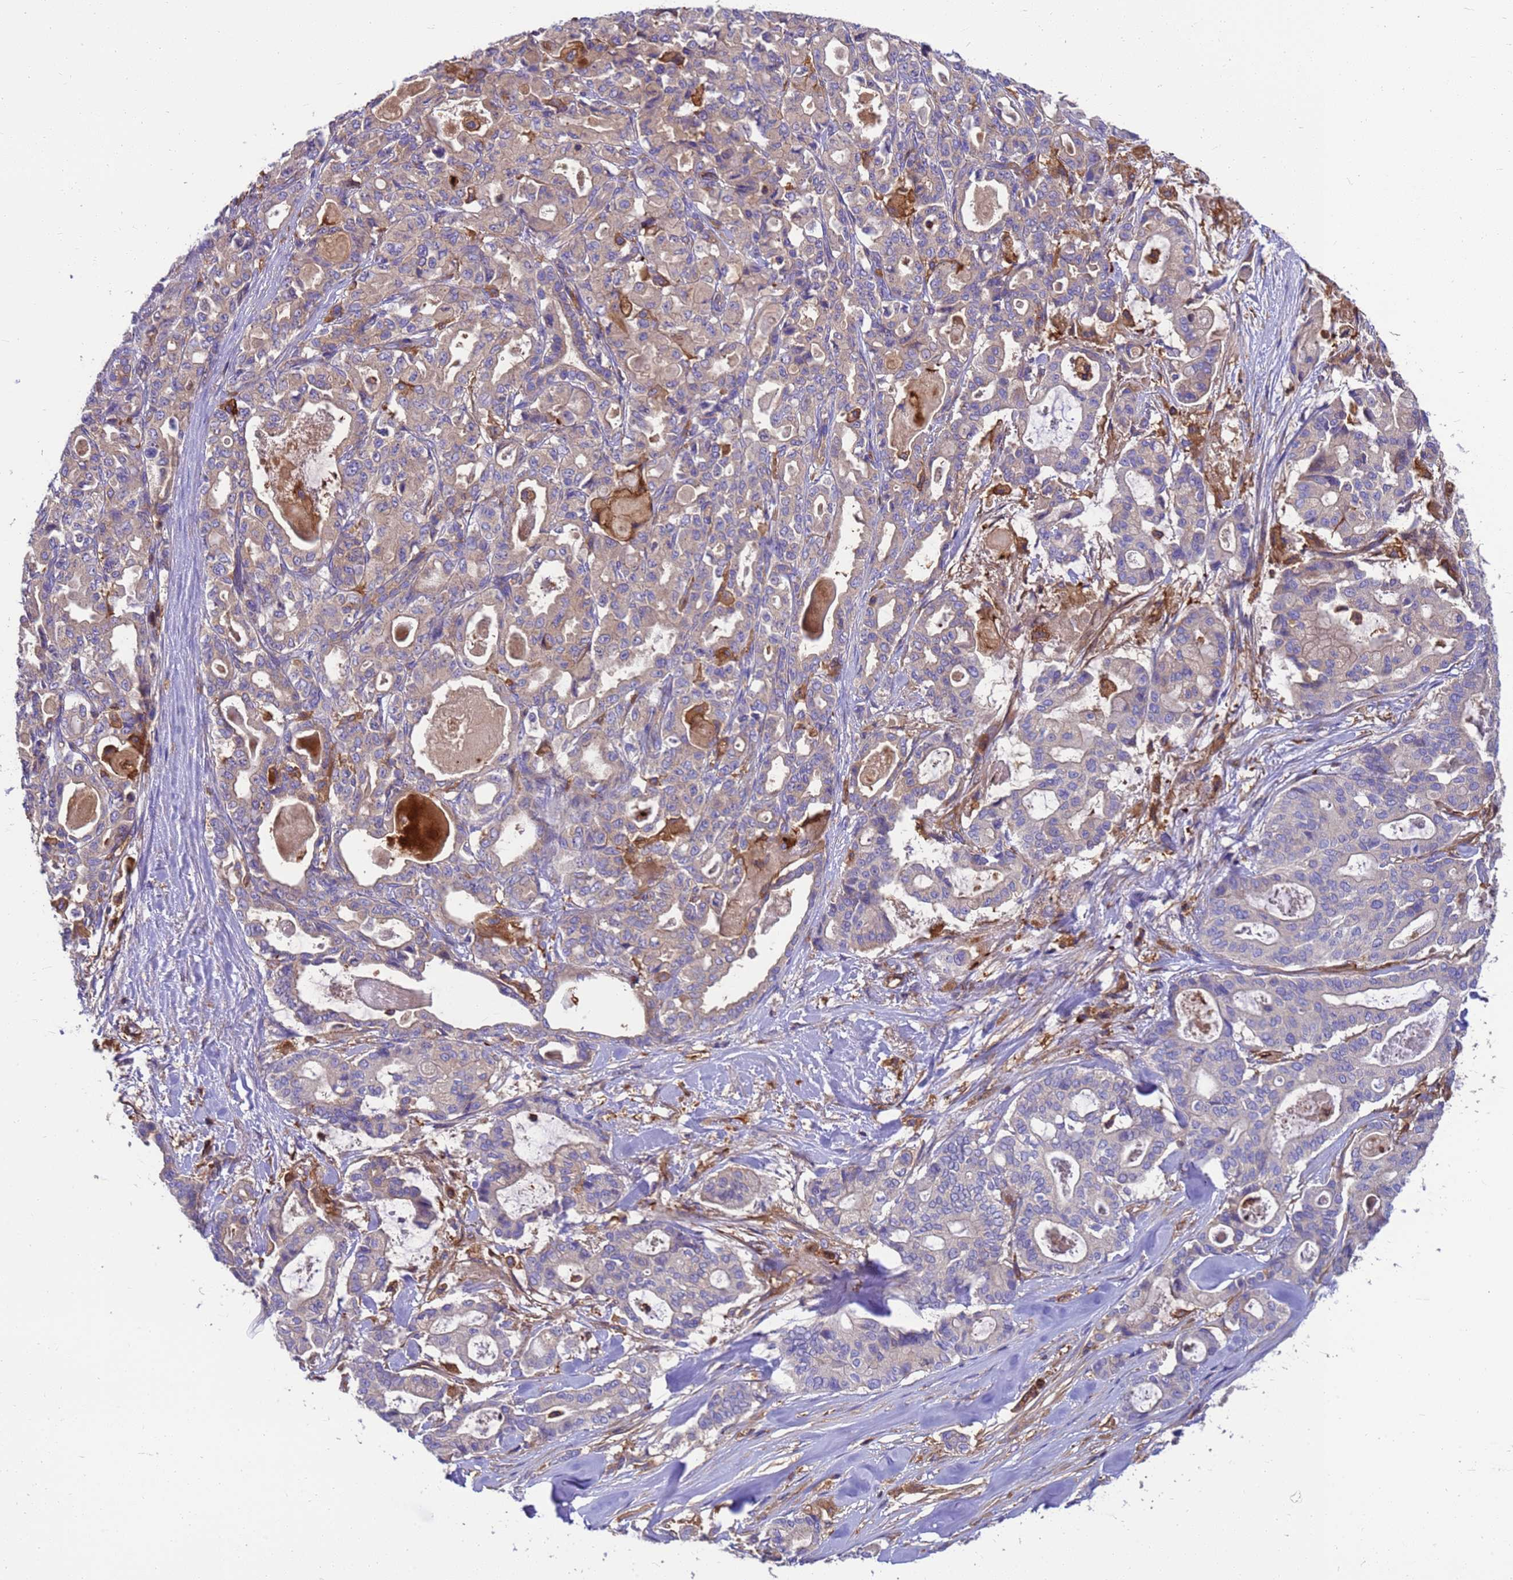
{"staining": {"intensity": "weak", "quantity": "25%-75%", "location": "cytoplasmic/membranous"}, "tissue": "pancreatic cancer", "cell_type": "Tumor cells", "image_type": "cancer", "snomed": [{"axis": "morphology", "description": "Adenocarcinoma, NOS"}, {"axis": "topography", "description": "Pancreas"}], "caption": "Immunohistochemistry (IHC) of human pancreatic cancer (adenocarcinoma) displays low levels of weak cytoplasmic/membranous positivity in approximately 25%-75% of tumor cells.", "gene": "ZNF235", "patient": {"sex": "male", "age": 63}}